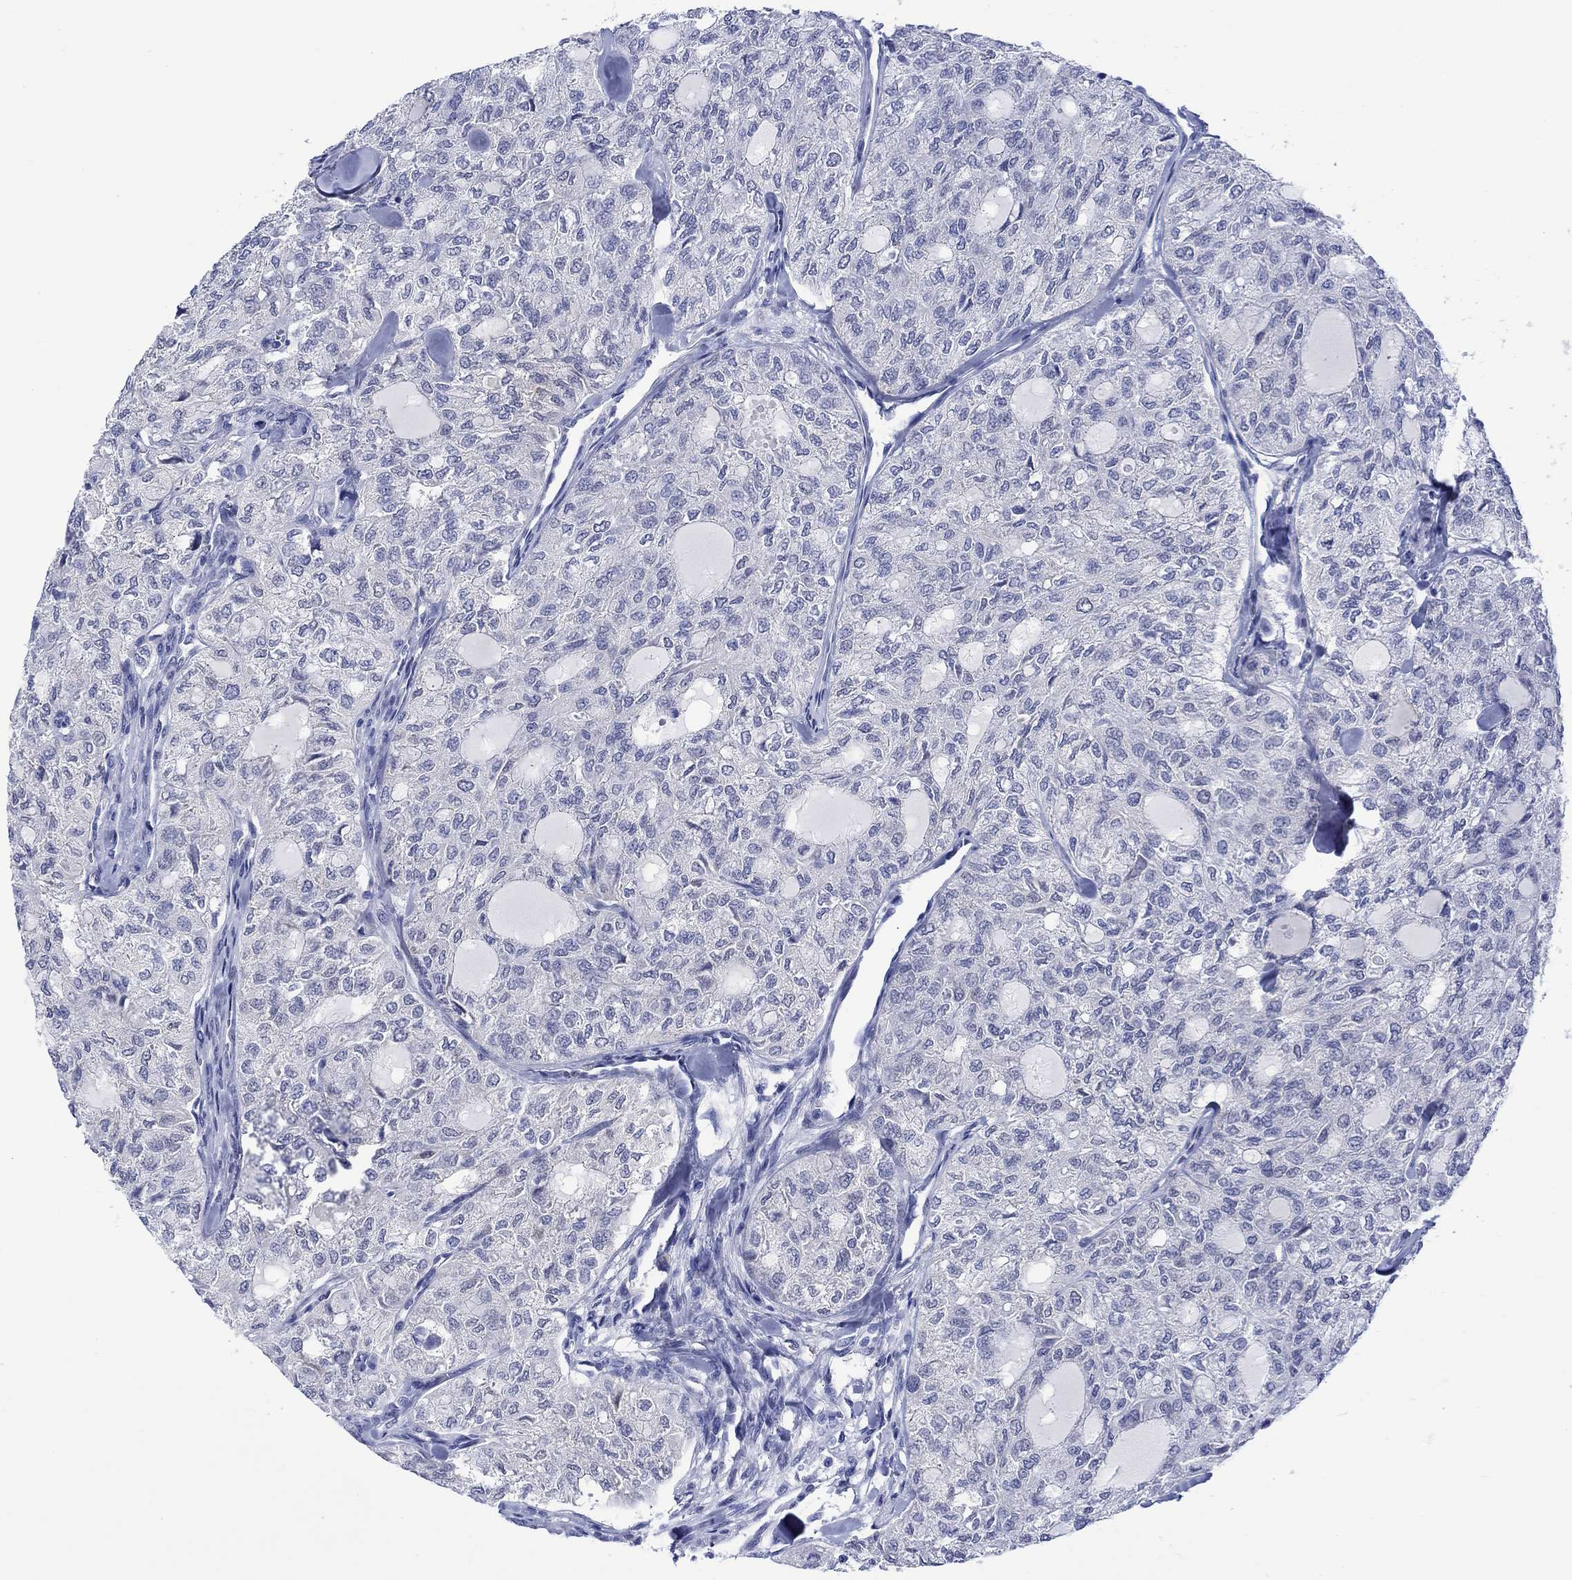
{"staining": {"intensity": "negative", "quantity": "none", "location": "none"}, "tissue": "thyroid cancer", "cell_type": "Tumor cells", "image_type": "cancer", "snomed": [{"axis": "morphology", "description": "Follicular adenoma carcinoma, NOS"}, {"axis": "topography", "description": "Thyroid gland"}], "caption": "Tumor cells are negative for protein expression in human thyroid cancer (follicular adenoma carcinoma).", "gene": "MSI1", "patient": {"sex": "male", "age": 75}}